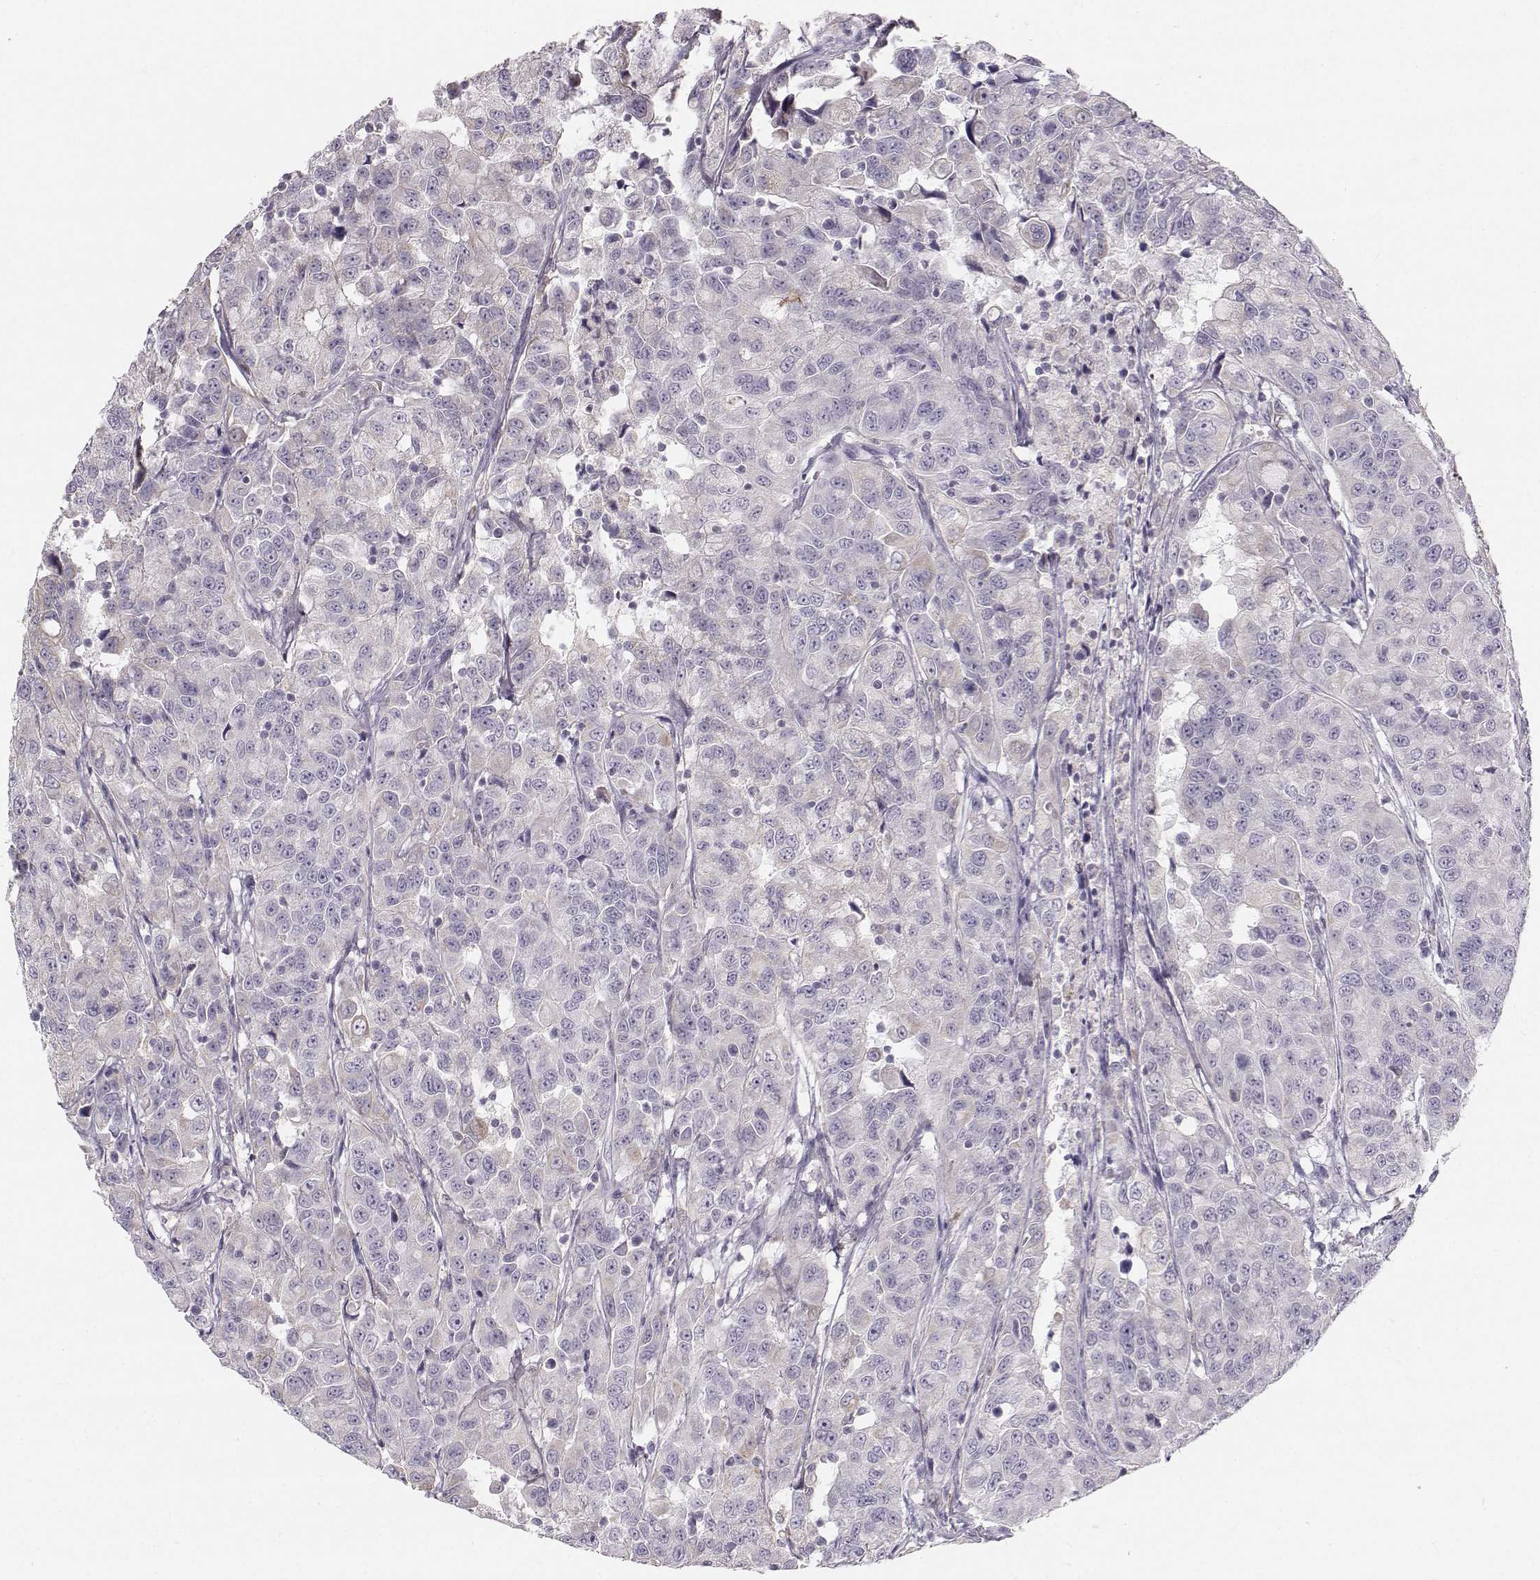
{"staining": {"intensity": "negative", "quantity": "none", "location": "none"}, "tissue": "urothelial cancer", "cell_type": "Tumor cells", "image_type": "cancer", "snomed": [{"axis": "morphology", "description": "Urothelial carcinoma, NOS"}, {"axis": "morphology", "description": "Urothelial carcinoma, High grade"}, {"axis": "topography", "description": "Urinary bladder"}], "caption": "Tumor cells are negative for protein expression in human urothelial carcinoma (high-grade).", "gene": "RUNDC3A", "patient": {"sex": "female", "age": 73}}